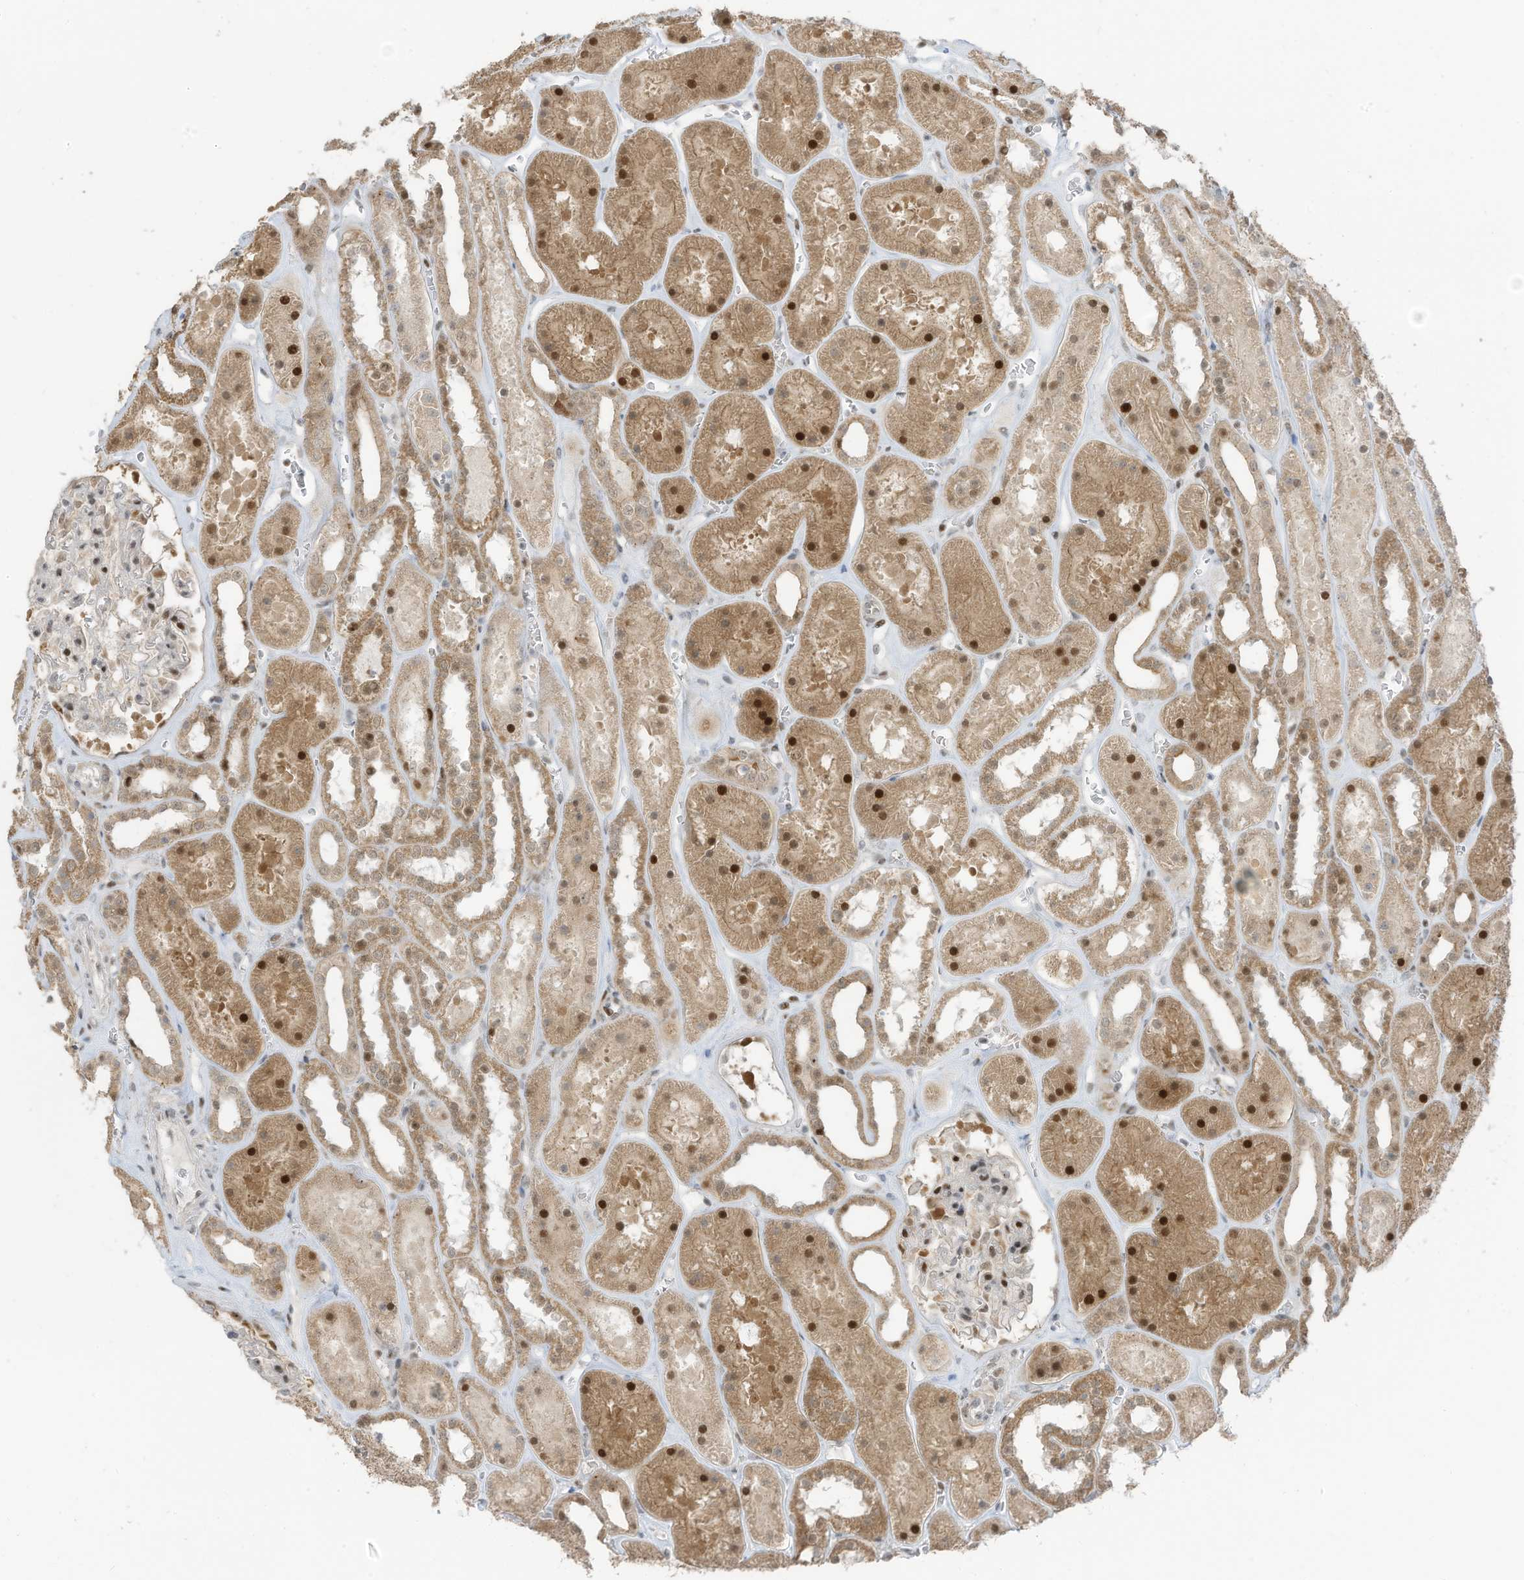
{"staining": {"intensity": "moderate", "quantity": "<25%", "location": "nuclear"}, "tissue": "kidney", "cell_type": "Cells in glomeruli", "image_type": "normal", "snomed": [{"axis": "morphology", "description": "Normal tissue, NOS"}, {"axis": "topography", "description": "Kidney"}], "caption": "Immunohistochemistry histopathology image of unremarkable human kidney stained for a protein (brown), which shows low levels of moderate nuclear expression in about <25% of cells in glomeruli.", "gene": "ZCWPW2", "patient": {"sex": "female", "age": 41}}